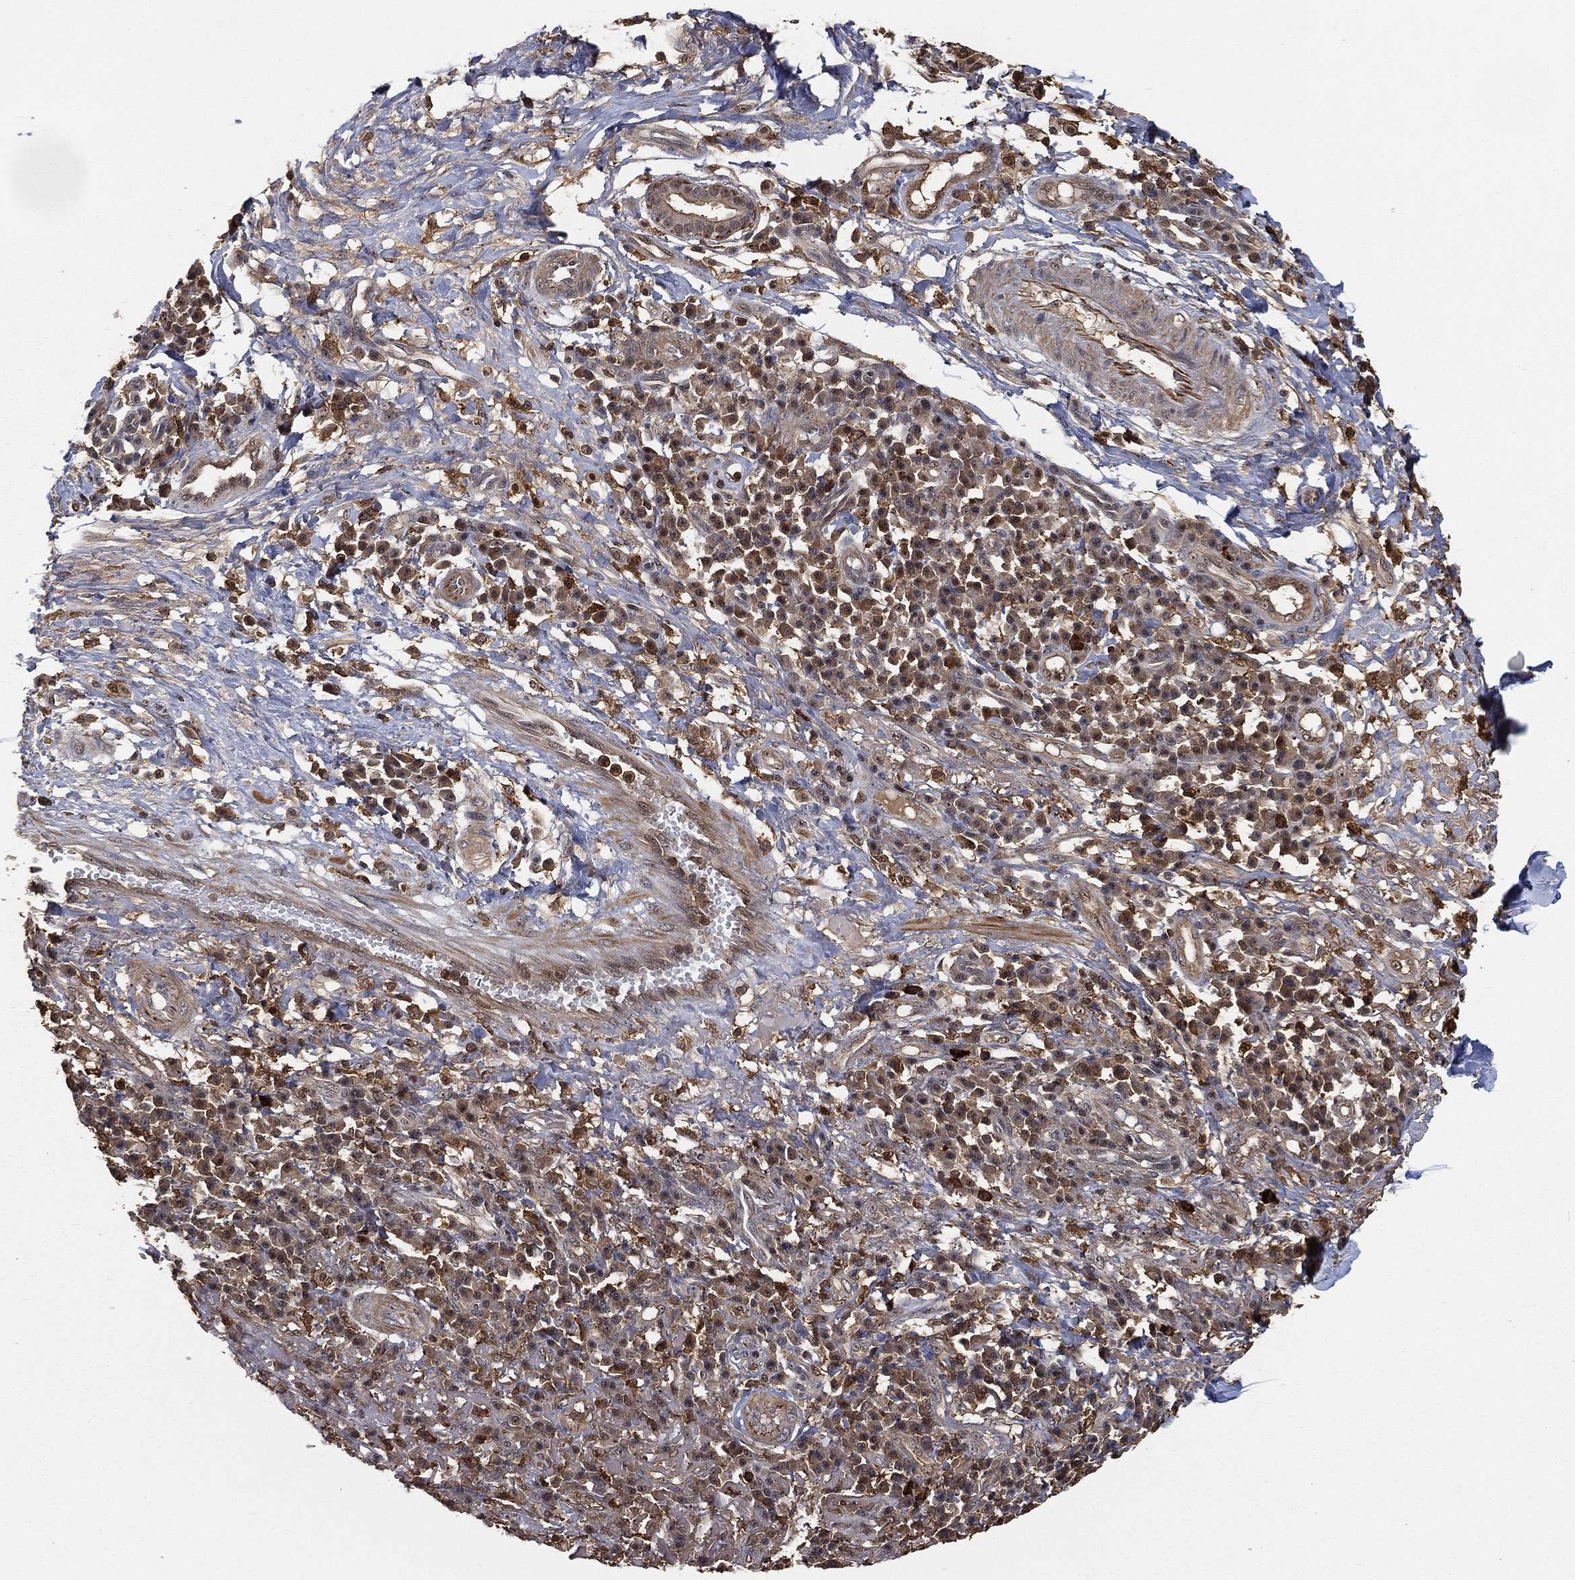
{"staining": {"intensity": "negative", "quantity": "none", "location": "none"}, "tissue": "skin cancer", "cell_type": "Tumor cells", "image_type": "cancer", "snomed": [{"axis": "morphology", "description": "Squamous cell carcinoma, NOS"}, {"axis": "topography", "description": "Skin"}], "caption": "High power microscopy histopathology image of an IHC micrograph of skin cancer, revealing no significant positivity in tumor cells.", "gene": "CRYL1", "patient": {"sex": "male", "age": 92}}